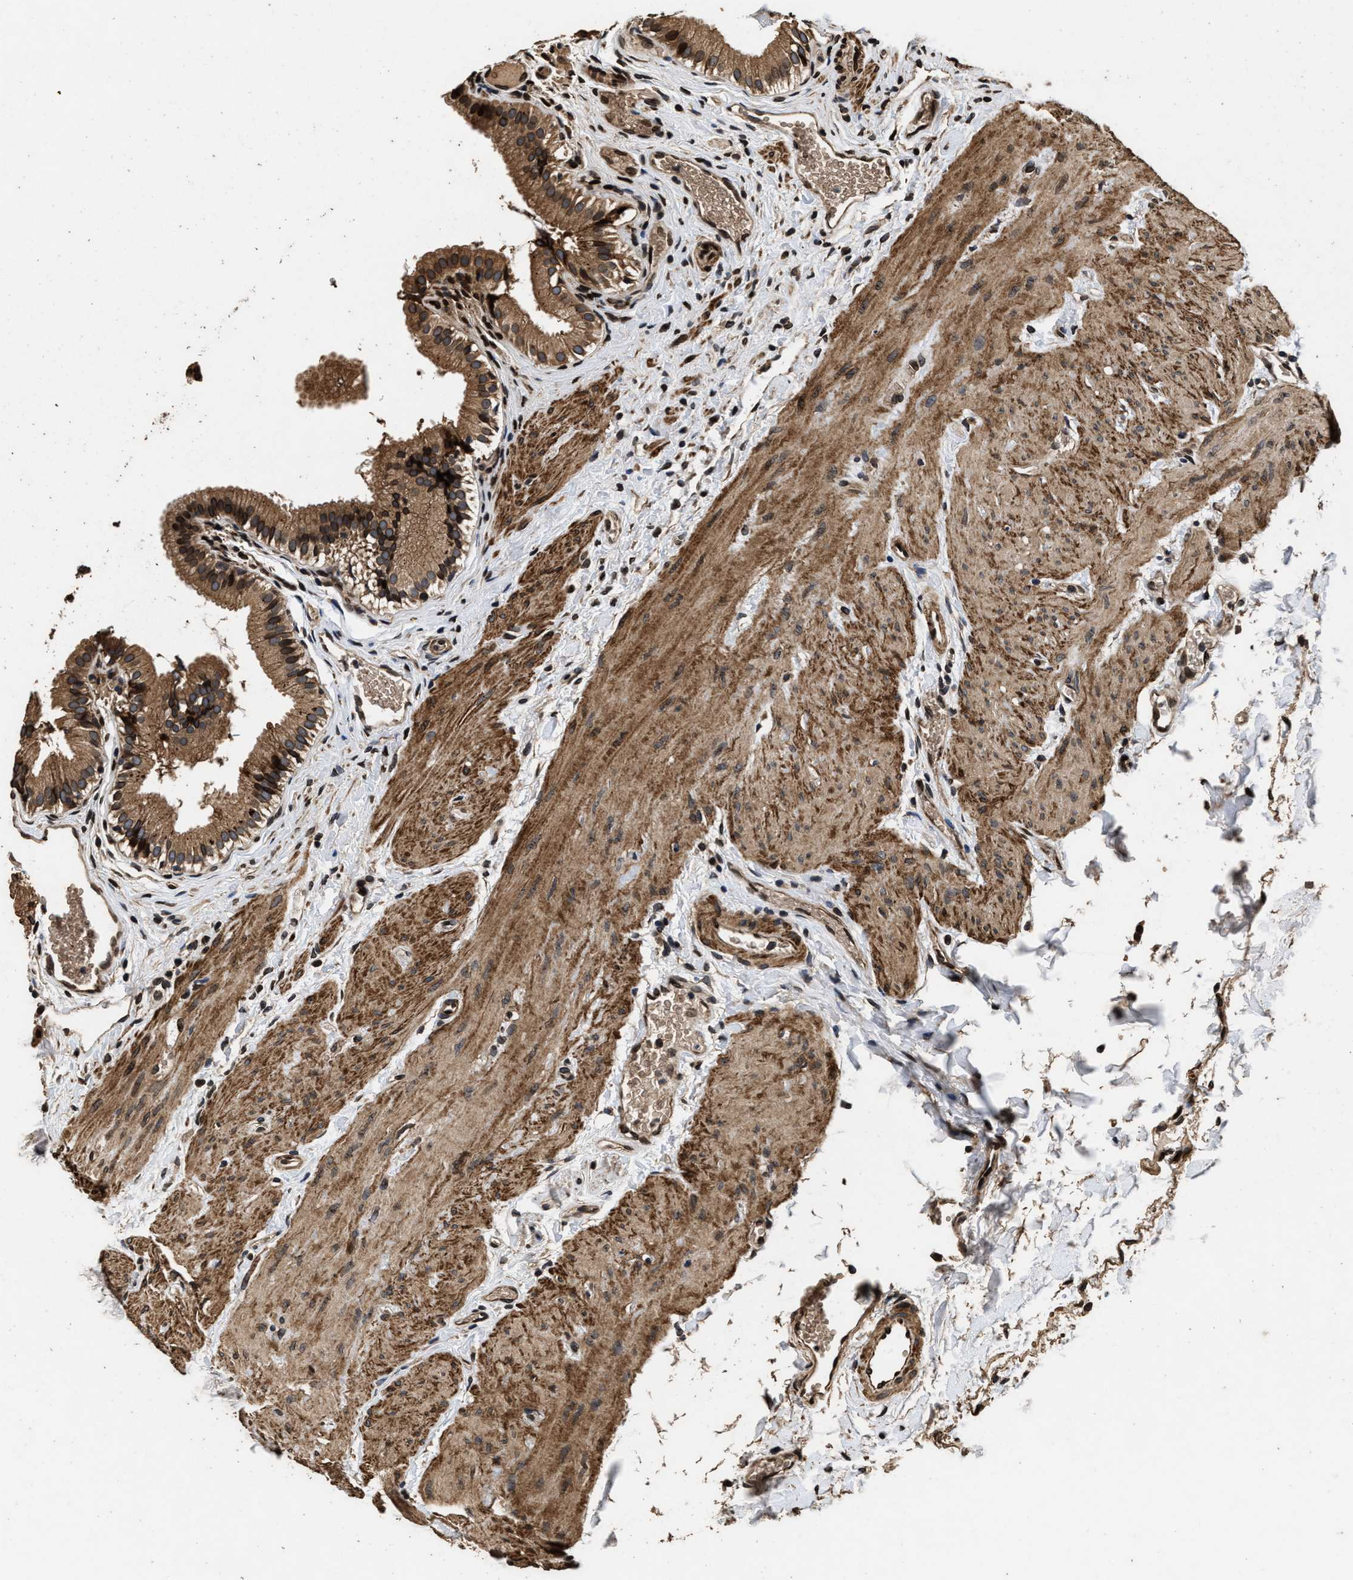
{"staining": {"intensity": "strong", "quantity": ">75%", "location": "cytoplasmic/membranous,nuclear"}, "tissue": "gallbladder", "cell_type": "Glandular cells", "image_type": "normal", "snomed": [{"axis": "morphology", "description": "Normal tissue, NOS"}, {"axis": "topography", "description": "Gallbladder"}], "caption": "The image displays staining of benign gallbladder, revealing strong cytoplasmic/membranous,nuclear protein positivity (brown color) within glandular cells. The staining was performed using DAB (3,3'-diaminobenzidine), with brown indicating positive protein expression. Nuclei are stained blue with hematoxylin.", "gene": "ACCS", "patient": {"sex": "female", "age": 26}}